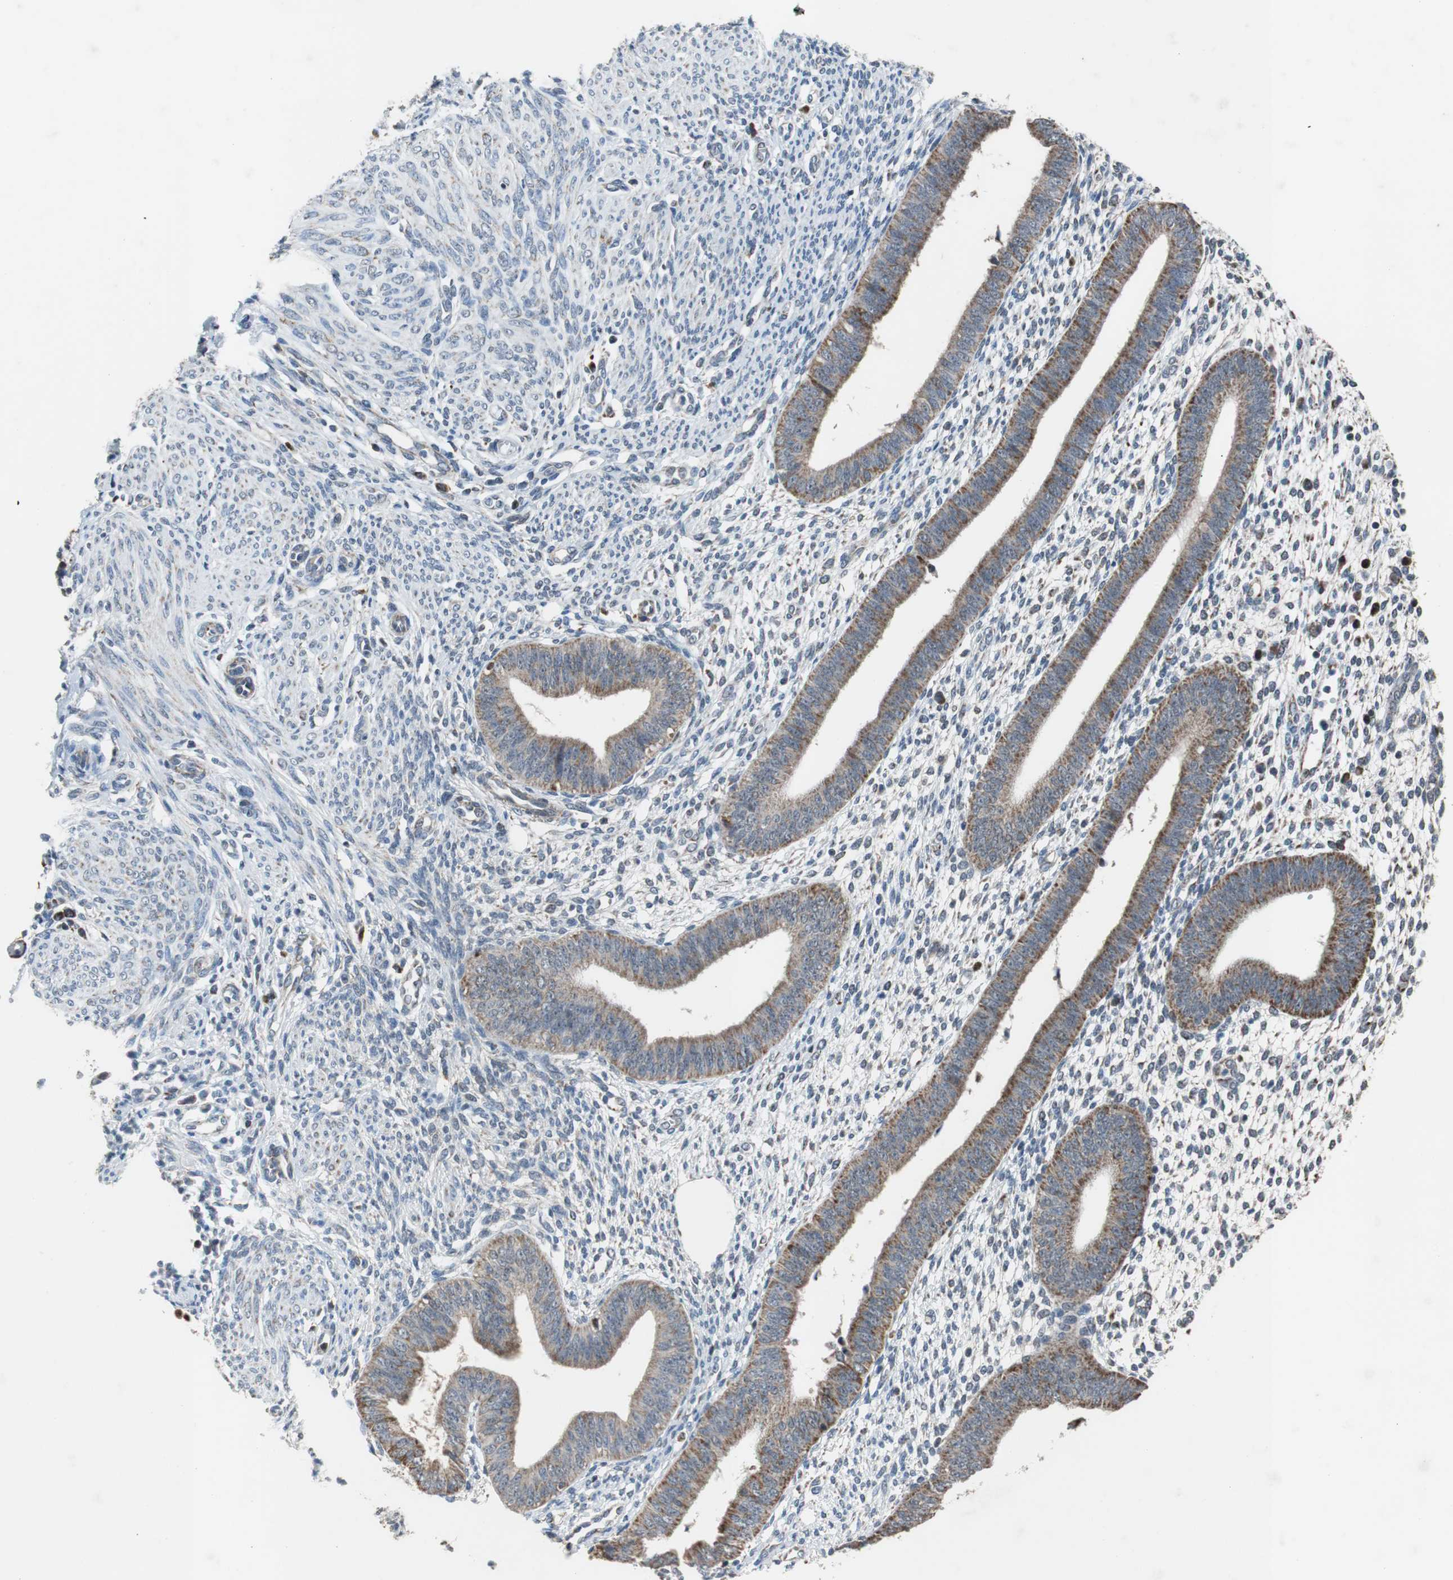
{"staining": {"intensity": "moderate", "quantity": "25%-75%", "location": "cytoplasmic/membranous"}, "tissue": "endometrium", "cell_type": "Cells in endometrial stroma", "image_type": "normal", "snomed": [{"axis": "morphology", "description": "Normal tissue, NOS"}, {"axis": "topography", "description": "Endometrium"}], "caption": "Protein analysis of unremarkable endometrium demonstrates moderate cytoplasmic/membranous positivity in about 25%-75% of cells in endometrial stroma.", "gene": "PITRM1", "patient": {"sex": "female", "age": 35}}